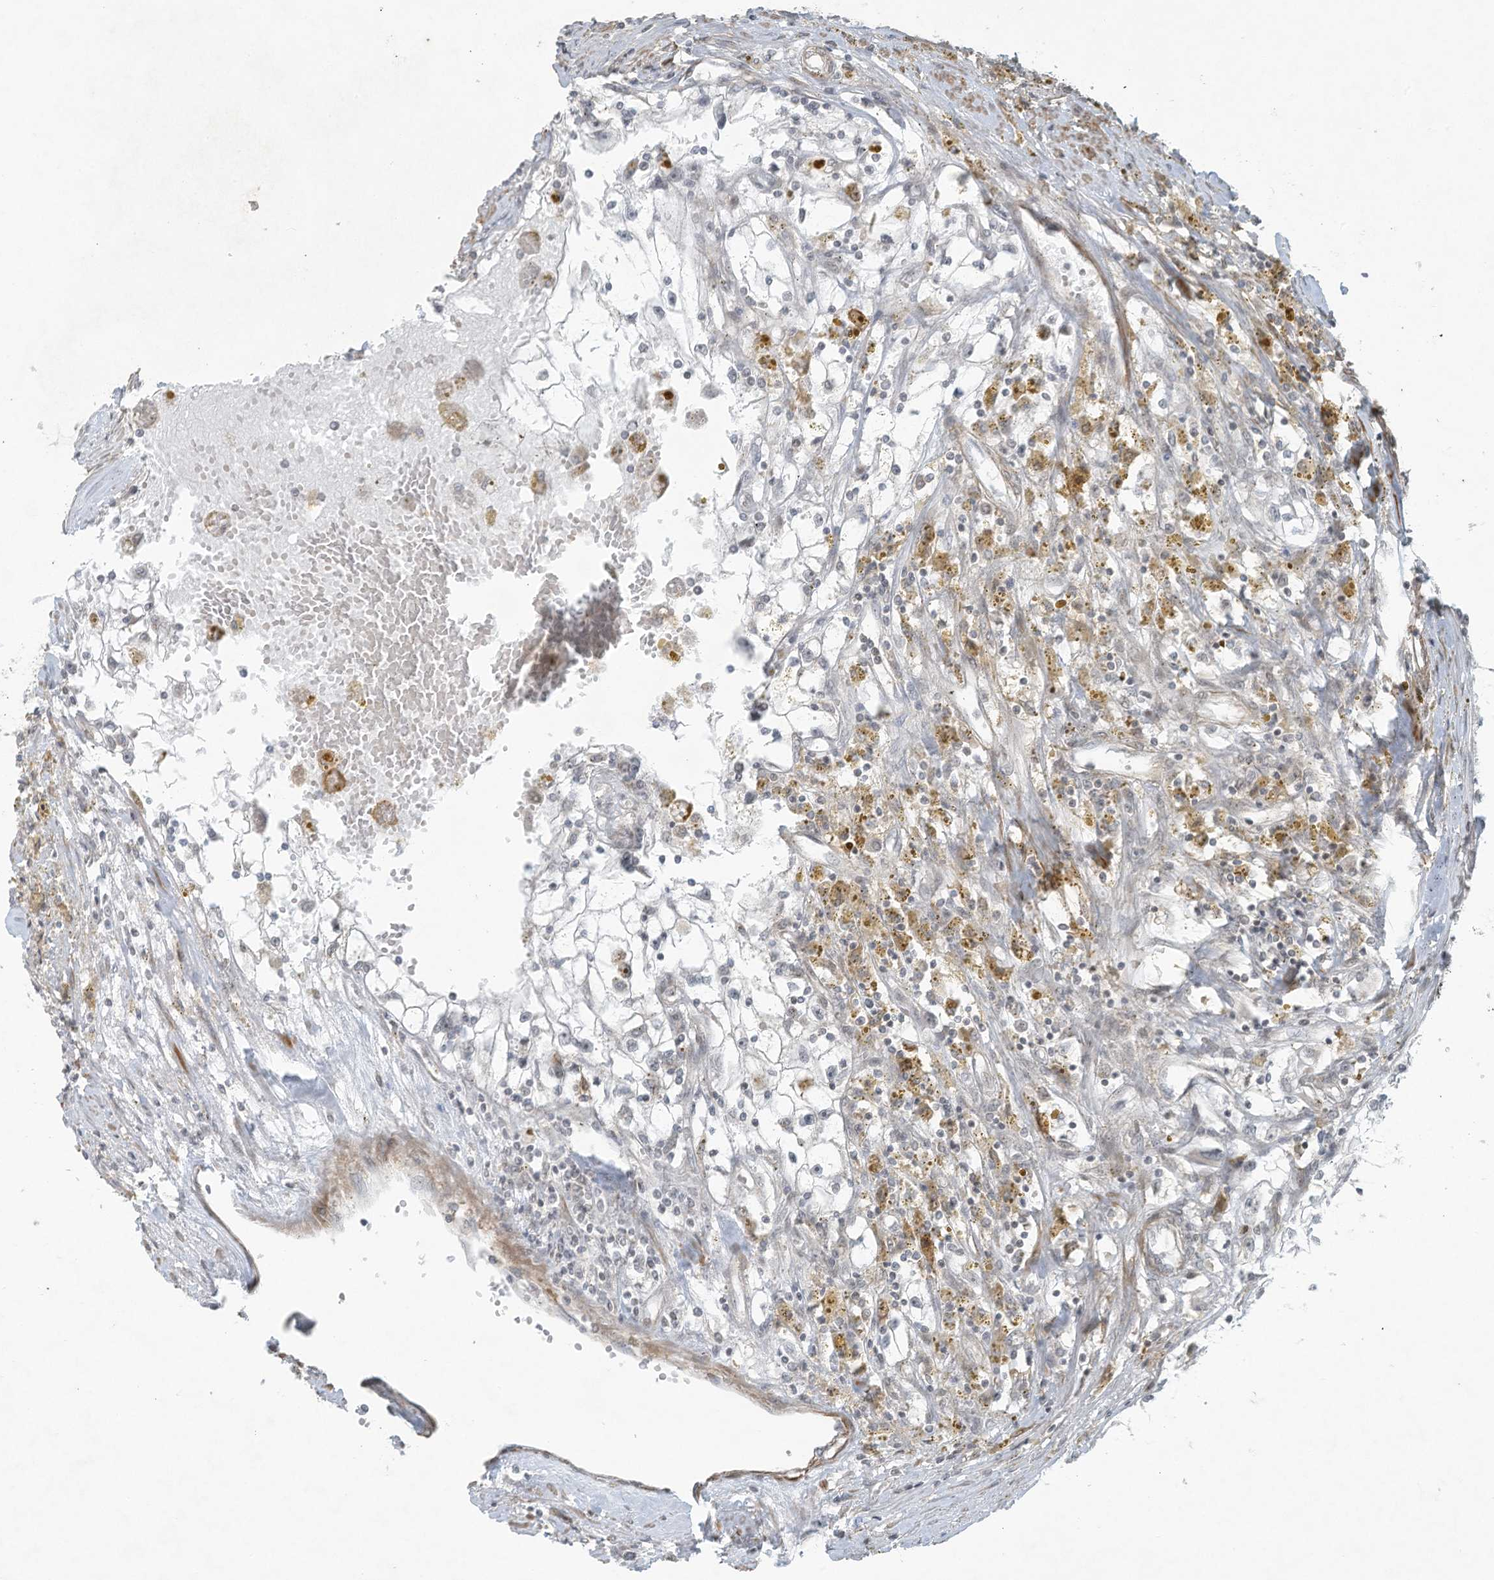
{"staining": {"intensity": "negative", "quantity": "none", "location": "none"}, "tissue": "renal cancer", "cell_type": "Tumor cells", "image_type": "cancer", "snomed": [{"axis": "morphology", "description": "Adenocarcinoma, NOS"}, {"axis": "topography", "description": "Kidney"}], "caption": "The image exhibits no staining of tumor cells in renal cancer. (DAB immunohistochemistry (IHC) with hematoxylin counter stain).", "gene": "ZNF263", "patient": {"sex": "male", "age": 56}}